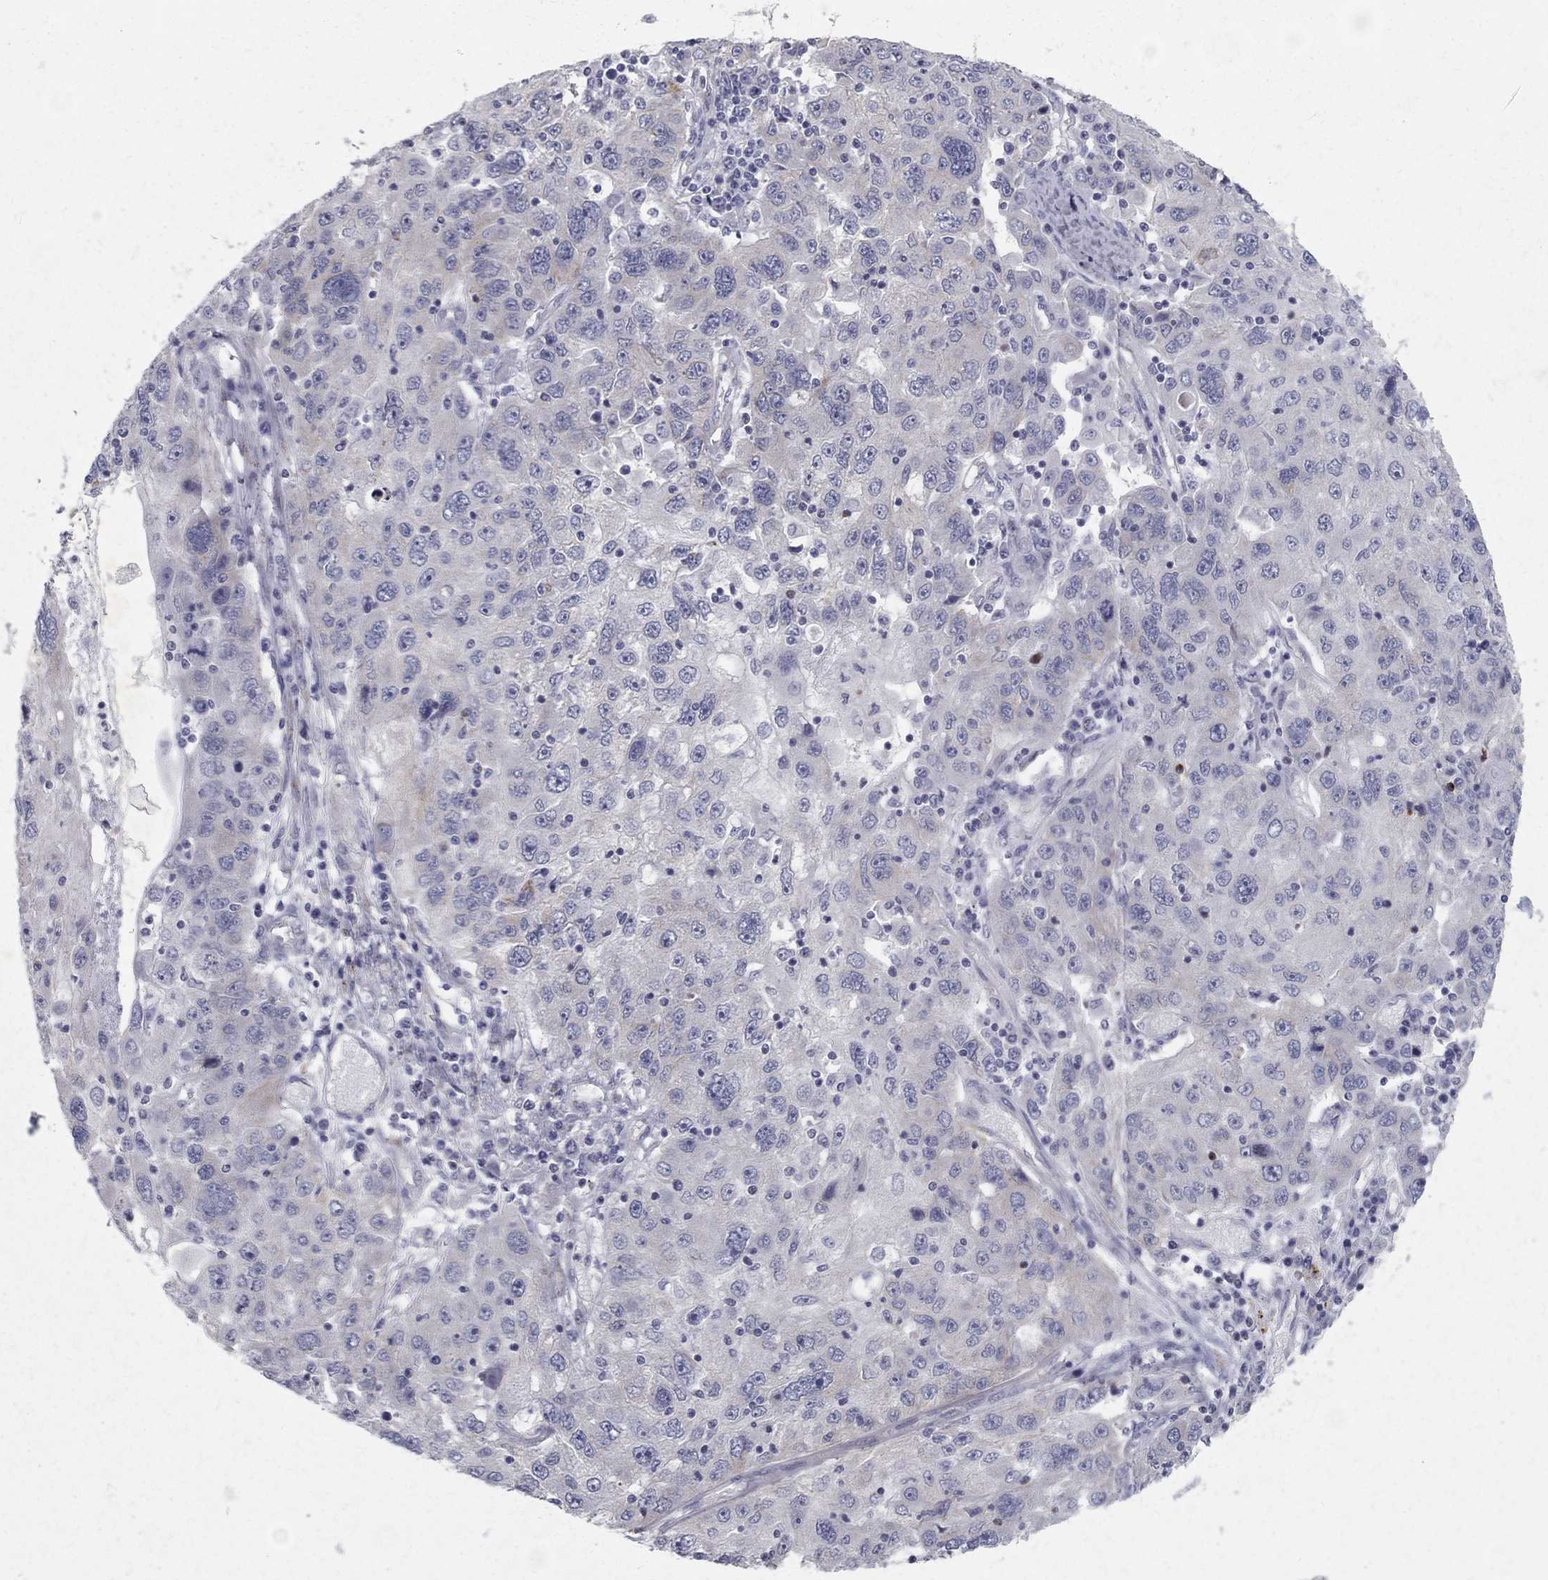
{"staining": {"intensity": "negative", "quantity": "none", "location": "none"}, "tissue": "stomach cancer", "cell_type": "Tumor cells", "image_type": "cancer", "snomed": [{"axis": "morphology", "description": "Adenocarcinoma, NOS"}, {"axis": "topography", "description": "Stomach"}], "caption": "The micrograph shows no significant expression in tumor cells of stomach cancer.", "gene": "CLIC6", "patient": {"sex": "male", "age": 56}}